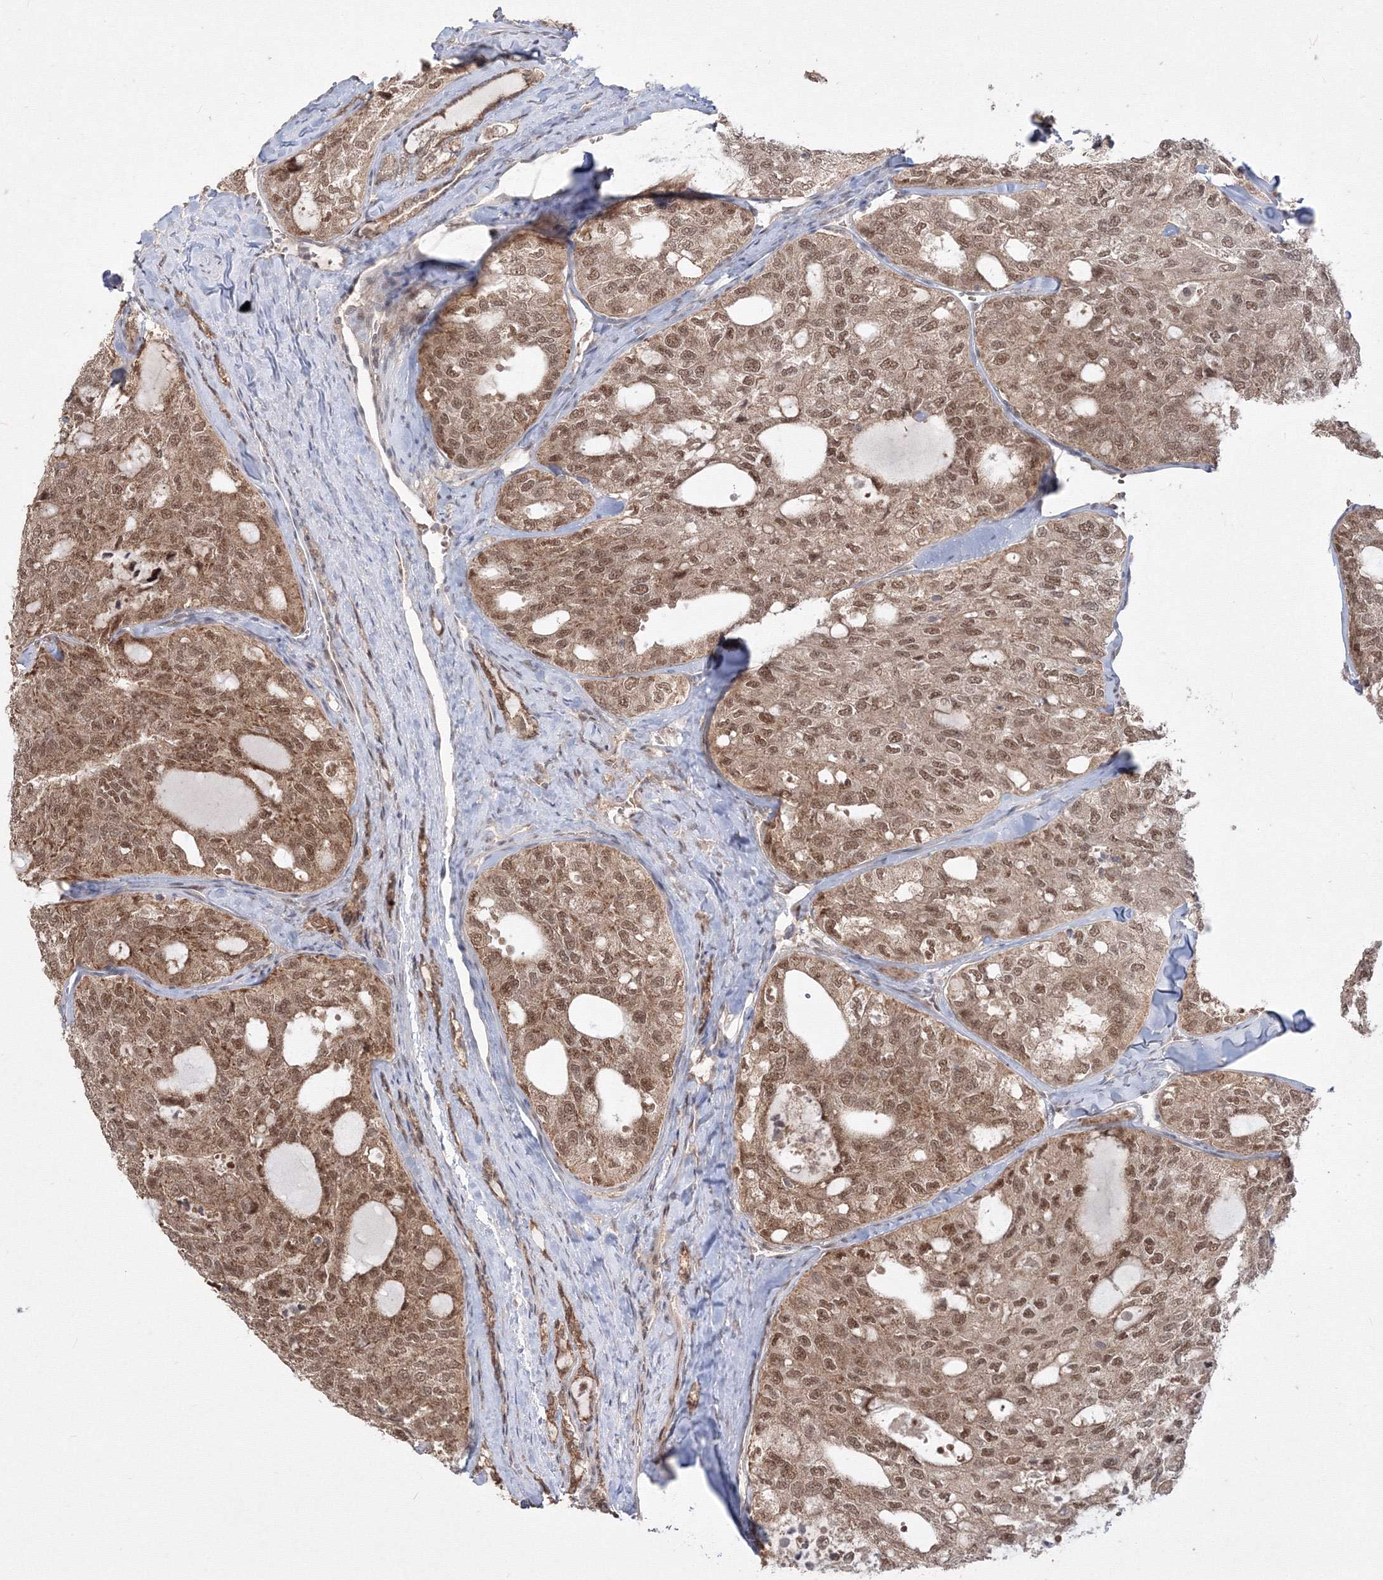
{"staining": {"intensity": "moderate", "quantity": ">75%", "location": "cytoplasmic/membranous,nuclear"}, "tissue": "thyroid cancer", "cell_type": "Tumor cells", "image_type": "cancer", "snomed": [{"axis": "morphology", "description": "Follicular adenoma carcinoma, NOS"}, {"axis": "topography", "description": "Thyroid gland"}], "caption": "The immunohistochemical stain labels moderate cytoplasmic/membranous and nuclear staining in tumor cells of thyroid follicular adenoma carcinoma tissue.", "gene": "COPS4", "patient": {"sex": "male", "age": 75}}